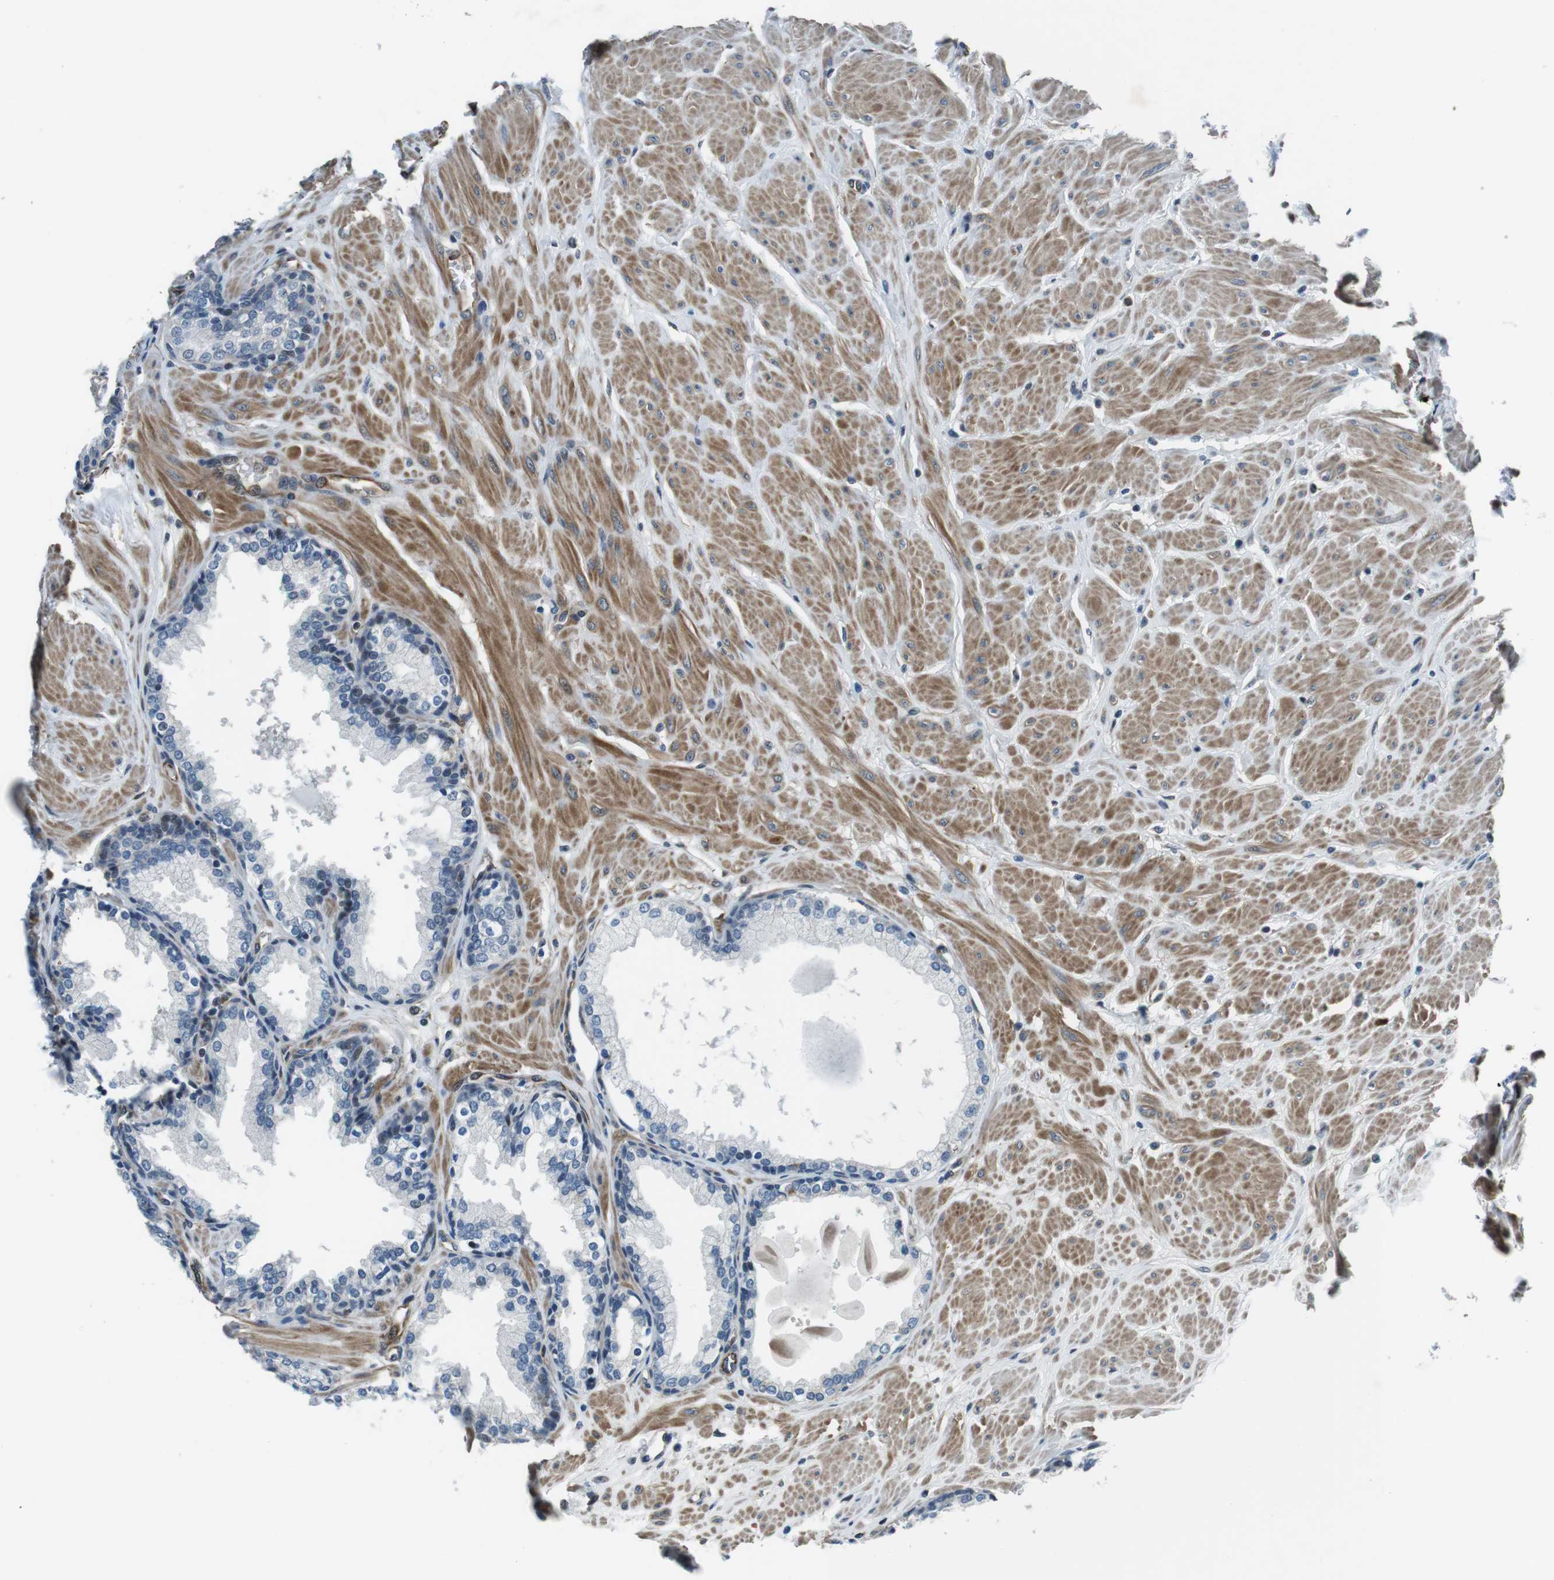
{"staining": {"intensity": "negative", "quantity": "none", "location": "none"}, "tissue": "prostate", "cell_type": "Glandular cells", "image_type": "normal", "snomed": [{"axis": "morphology", "description": "Normal tissue, NOS"}, {"axis": "topography", "description": "Prostate"}], "caption": "This is an immunohistochemistry image of normal prostate. There is no expression in glandular cells.", "gene": "LRRC49", "patient": {"sex": "male", "age": 51}}